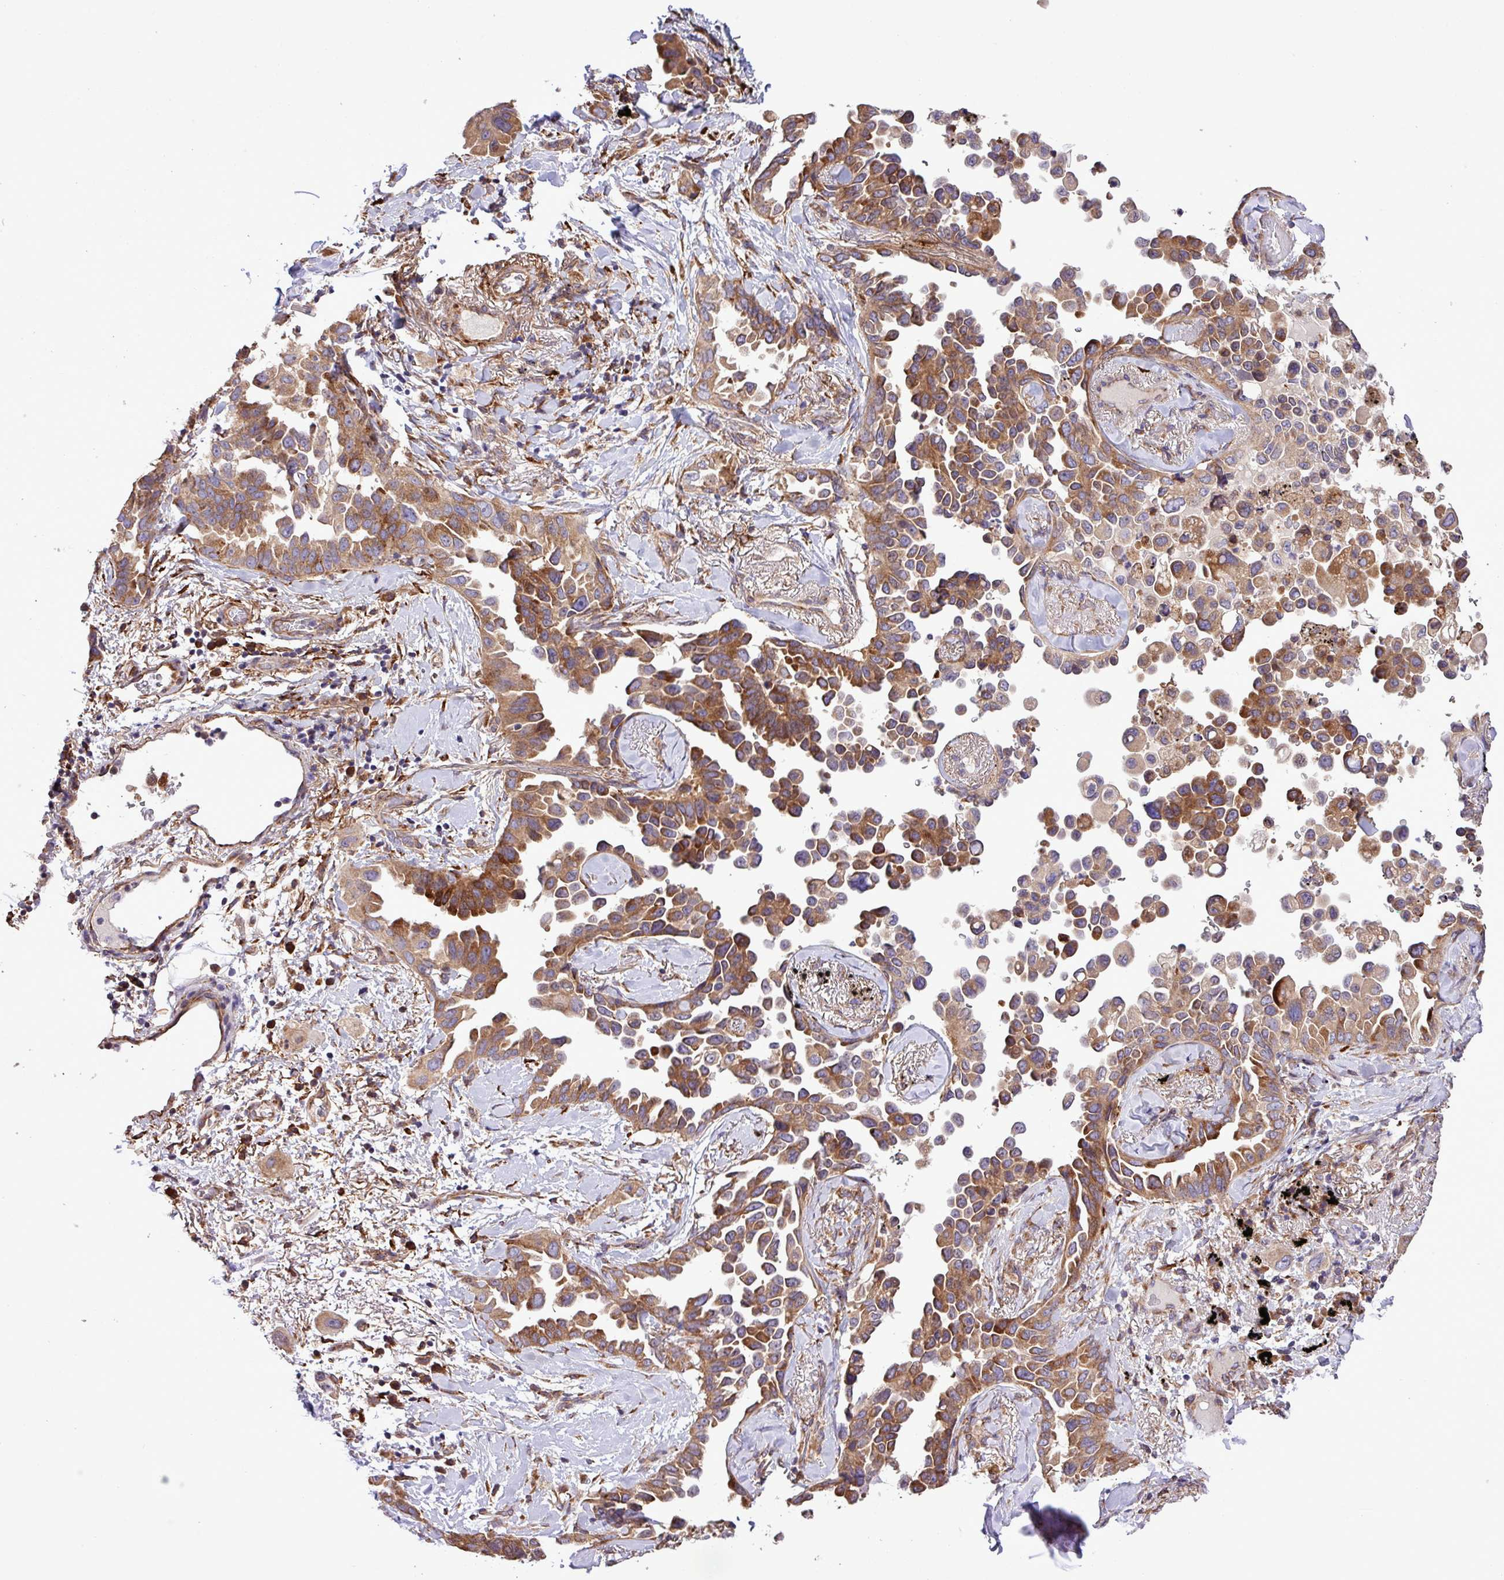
{"staining": {"intensity": "moderate", "quantity": ">75%", "location": "cytoplasmic/membranous"}, "tissue": "lung cancer", "cell_type": "Tumor cells", "image_type": "cancer", "snomed": [{"axis": "morphology", "description": "Adenocarcinoma, NOS"}, {"axis": "topography", "description": "Lung"}], "caption": "IHC photomicrograph of neoplastic tissue: human lung cancer stained using immunohistochemistry demonstrates medium levels of moderate protein expression localized specifically in the cytoplasmic/membranous of tumor cells, appearing as a cytoplasmic/membranous brown color.", "gene": "MEGF6", "patient": {"sex": "female", "age": 67}}